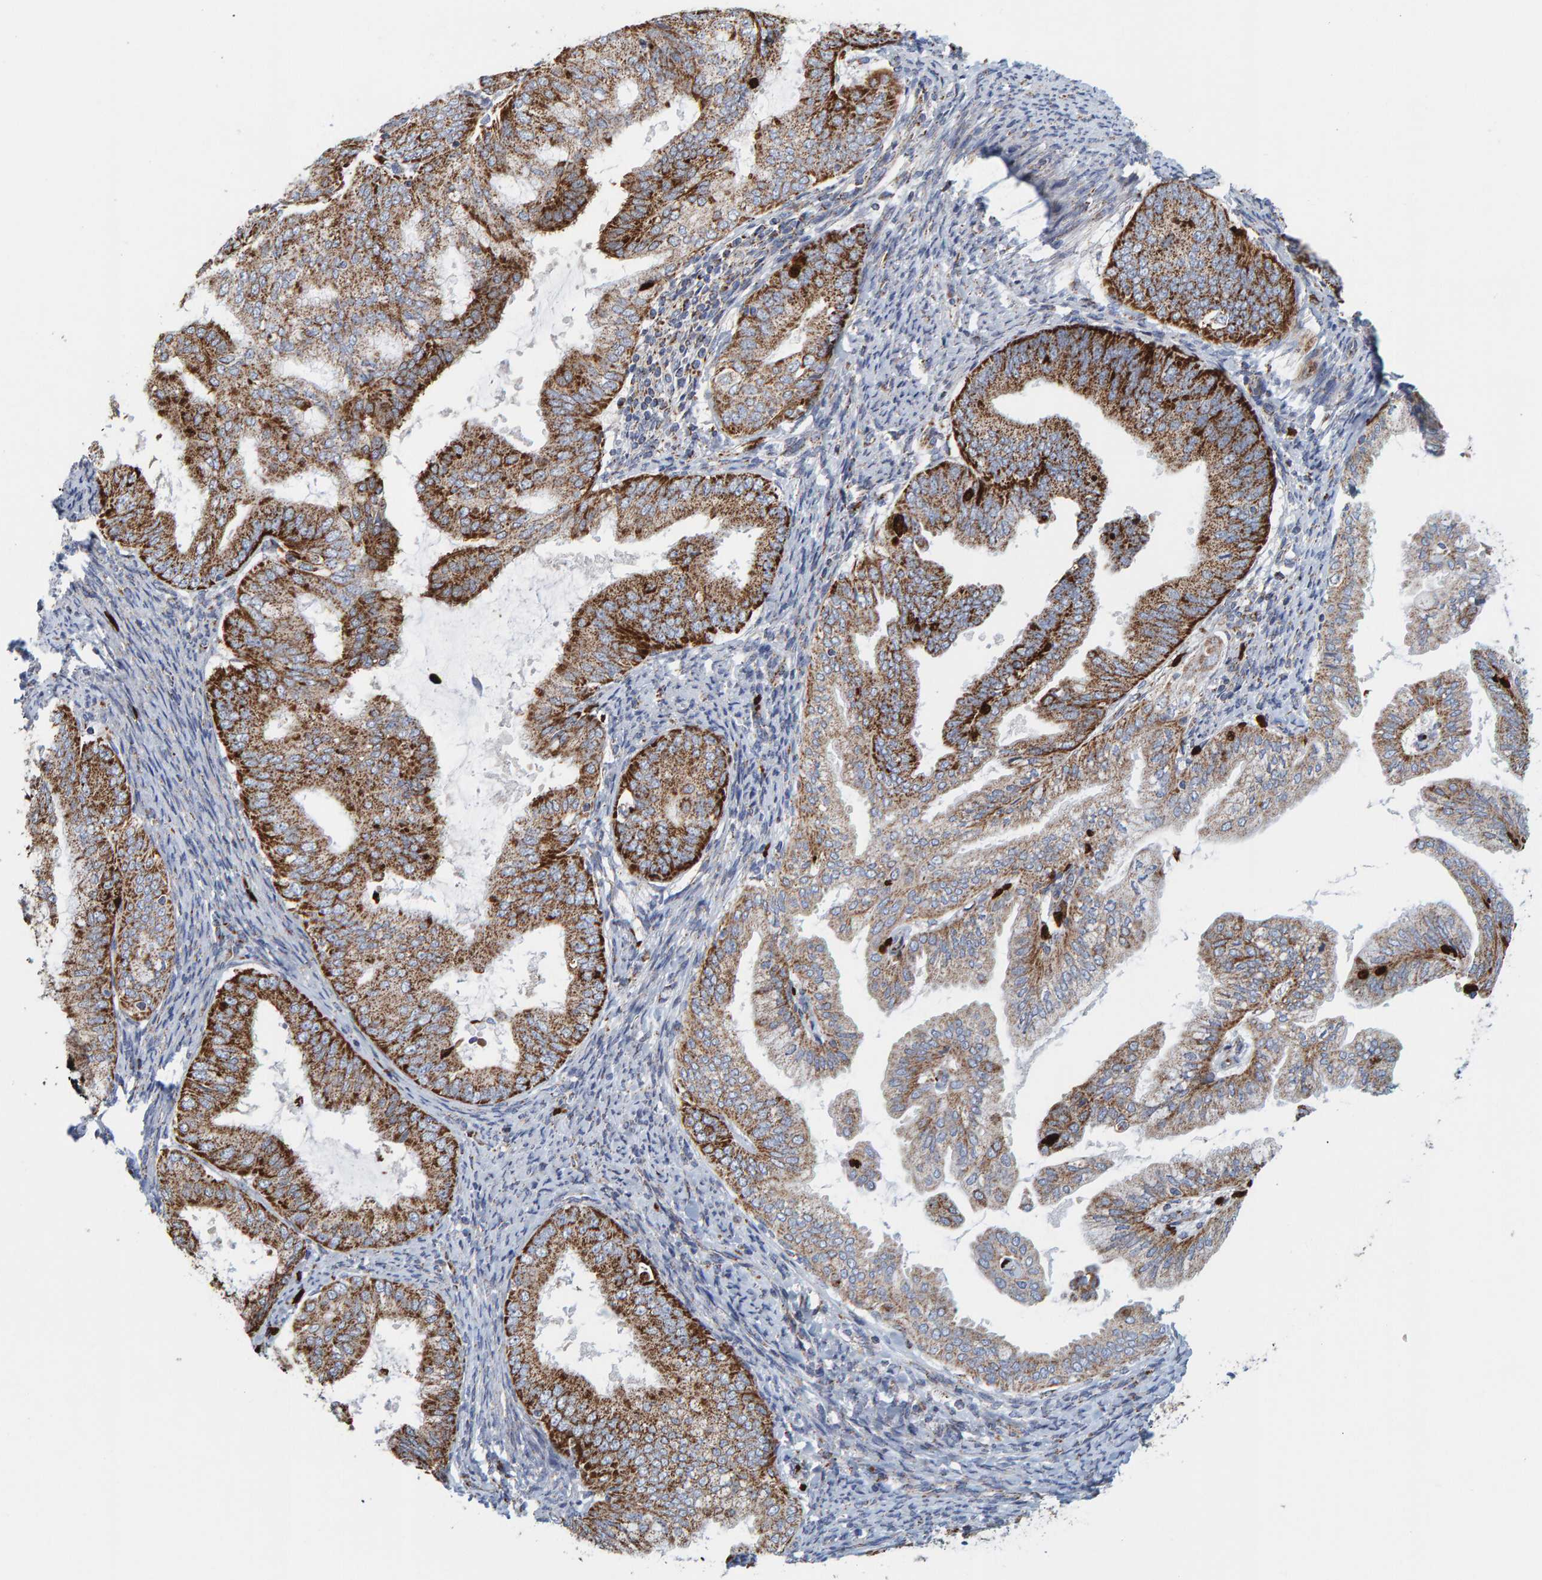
{"staining": {"intensity": "strong", "quantity": ">75%", "location": "cytoplasmic/membranous"}, "tissue": "endometrial cancer", "cell_type": "Tumor cells", "image_type": "cancer", "snomed": [{"axis": "morphology", "description": "Adenocarcinoma, NOS"}, {"axis": "topography", "description": "Endometrium"}], "caption": "Protein expression analysis of adenocarcinoma (endometrial) exhibits strong cytoplasmic/membranous expression in about >75% of tumor cells. The protein is stained brown, and the nuclei are stained in blue (DAB IHC with brightfield microscopy, high magnification).", "gene": "B9D1", "patient": {"sex": "female", "age": 63}}